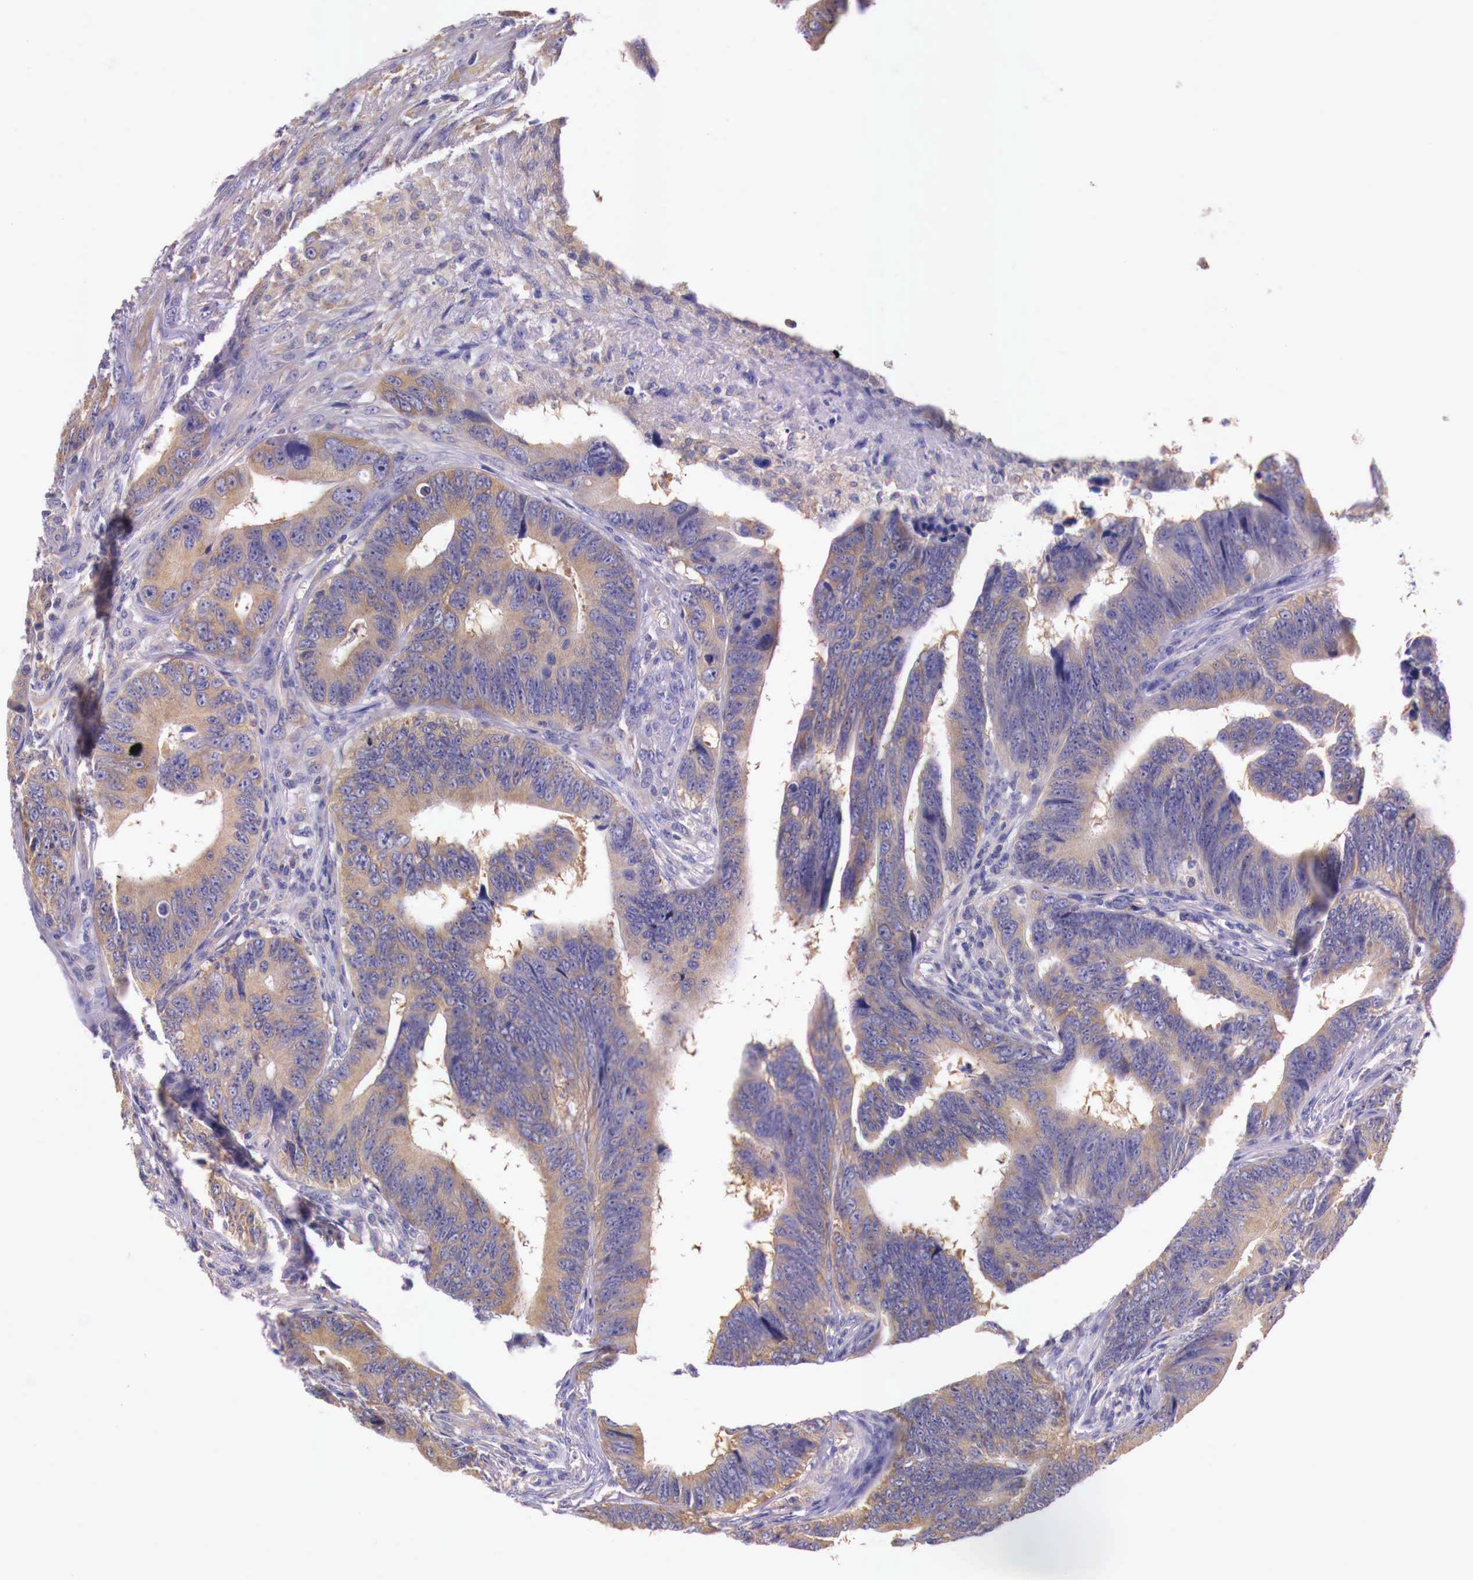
{"staining": {"intensity": "moderate", "quantity": ">75%", "location": "cytoplasmic/membranous"}, "tissue": "colorectal cancer", "cell_type": "Tumor cells", "image_type": "cancer", "snomed": [{"axis": "morphology", "description": "Adenocarcinoma, NOS"}, {"axis": "topography", "description": "Colon"}], "caption": "An IHC image of neoplastic tissue is shown. Protein staining in brown labels moderate cytoplasmic/membranous positivity in colorectal cancer within tumor cells.", "gene": "GRIPAP1", "patient": {"sex": "female", "age": 78}}